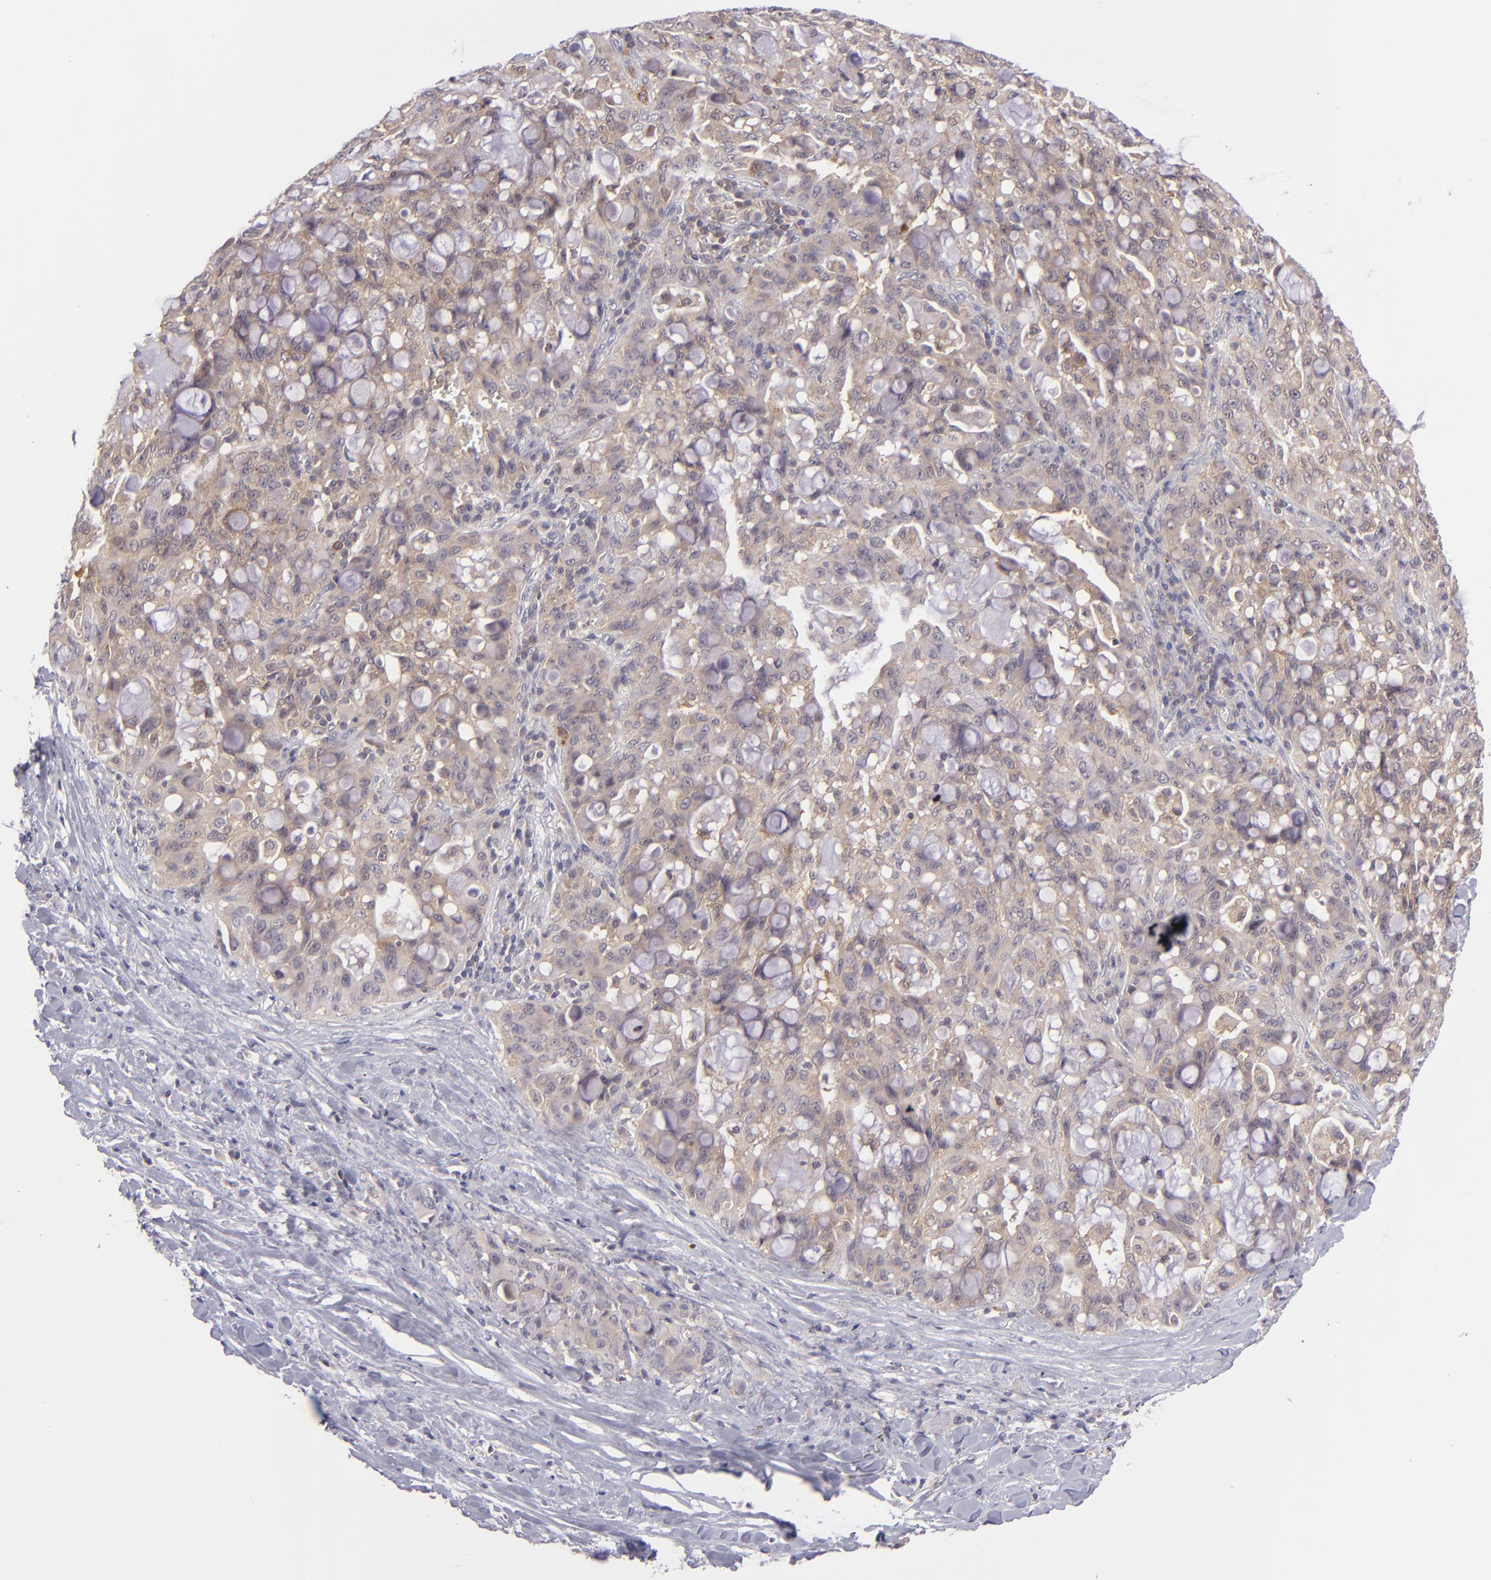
{"staining": {"intensity": "strong", "quantity": ">75%", "location": "cytoplasmic/membranous"}, "tissue": "lung cancer", "cell_type": "Tumor cells", "image_type": "cancer", "snomed": [{"axis": "morphology", "description": "Adenocarcinoma, NOS"}, {"axis": "topography", "description": "Lung"}], "caption": "Tumor cells show strong cytoplasmic/membranous staining in approximately >75% of cells in lung adenocarcinoma.", "gene": "PTPN13", "patient": {"sex": "female", "age": 44}}